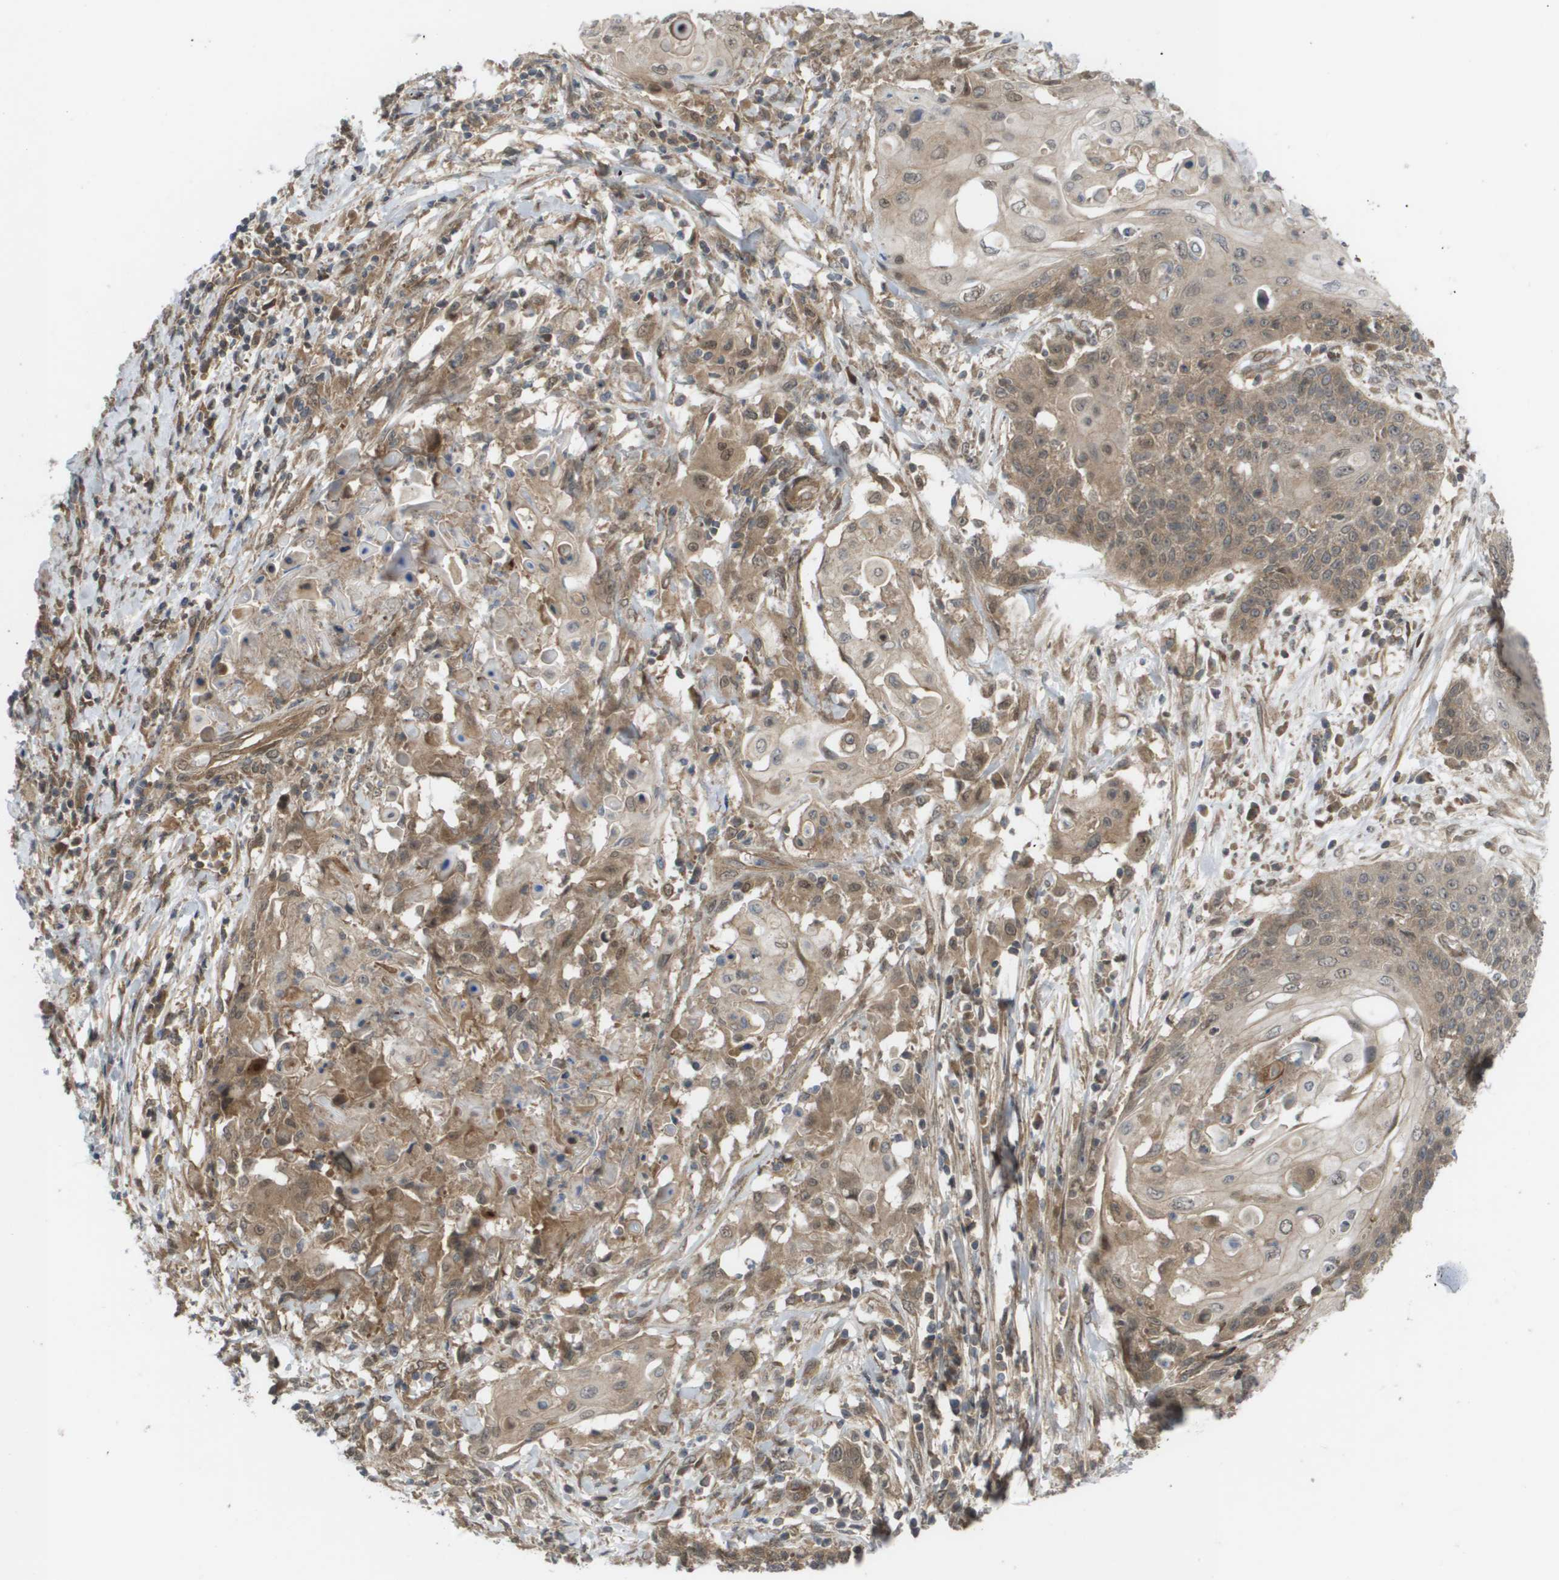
{"staining": {"intensity": "moderate", "quantity": ">75%", "location": "cytoplasmic/membranous,nuclear"}, "tissue": "cervical cancer", "cell_type": "Tumor cells", "image_type": "cancer", "snomed": [{"axis": "morphology", "description": "Squamous cell carcinoma, NOS"}, {"axis": "topography", "description": "Cervix"}], "caption": "Cervical cancer (squamous cell carcinoma) tissue exhibits moderate cytoplasmic/membranous and nuclear staining in about >75% of tumor cells, visualized by immunohistochemistry. (DAB (3,3'-diaminobenzidine) = brown stain, brightfield microscopy at high magnification).", "gene": "CTPS2", "patient": {"sex": "female", "age": 39}}